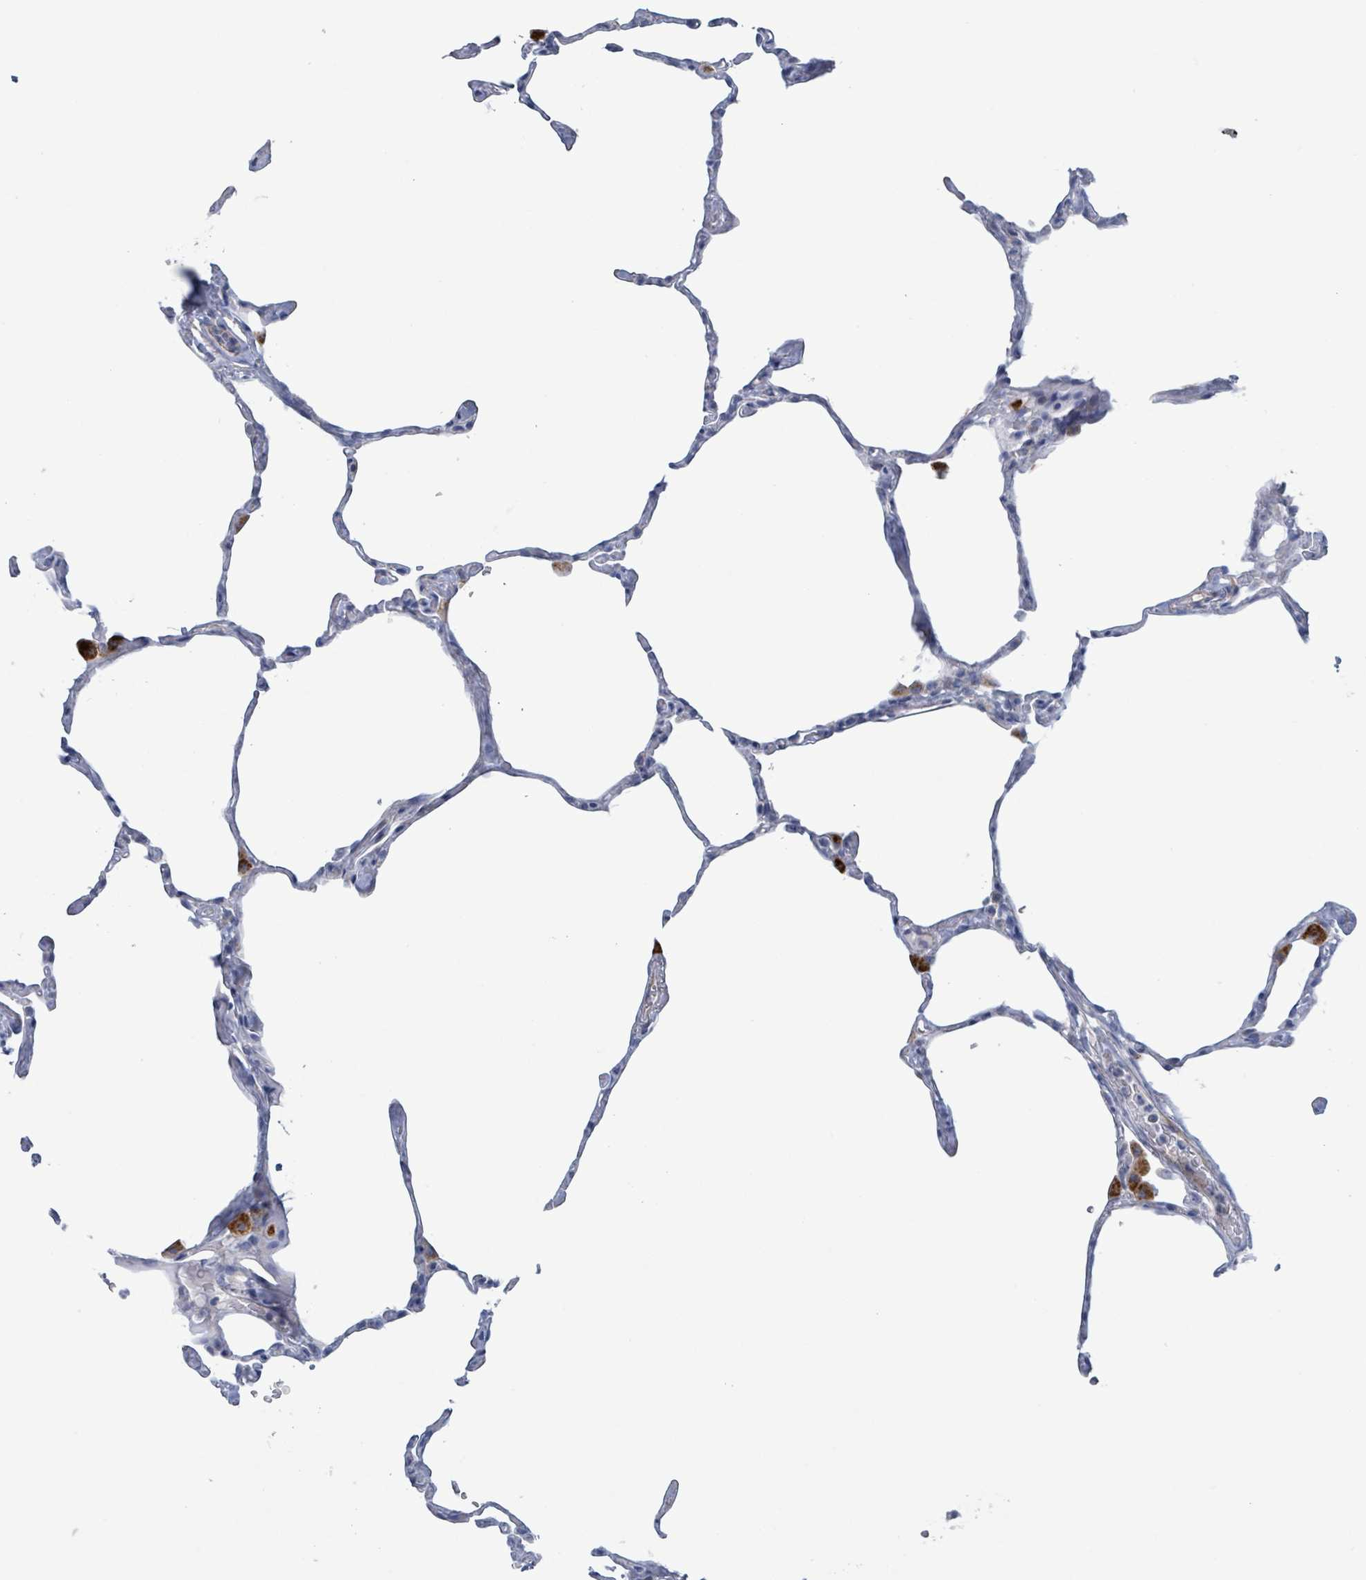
{"staining": {"intensity": "negative", "quantity": "none", "location": "none"}, "tissue": "lung", "cell_type": "Alveolar cells", "image_type": "normal", "snomed": [{"axis": "morphology", "description": "Normal tissue, NOS"}, {"axis": "topography", "description": "Lung"}], "caption": "Immunohistochemistry (IHC) histopathology image of normal lung stained for a protein (brown), which shows no expression in alveolar cells. (DAB (3,3'-diaminobenzidine) IHC with hematoxylin counter stain).", "gene": "PKLR", "patient": {"sex": "male", "age": 65}}